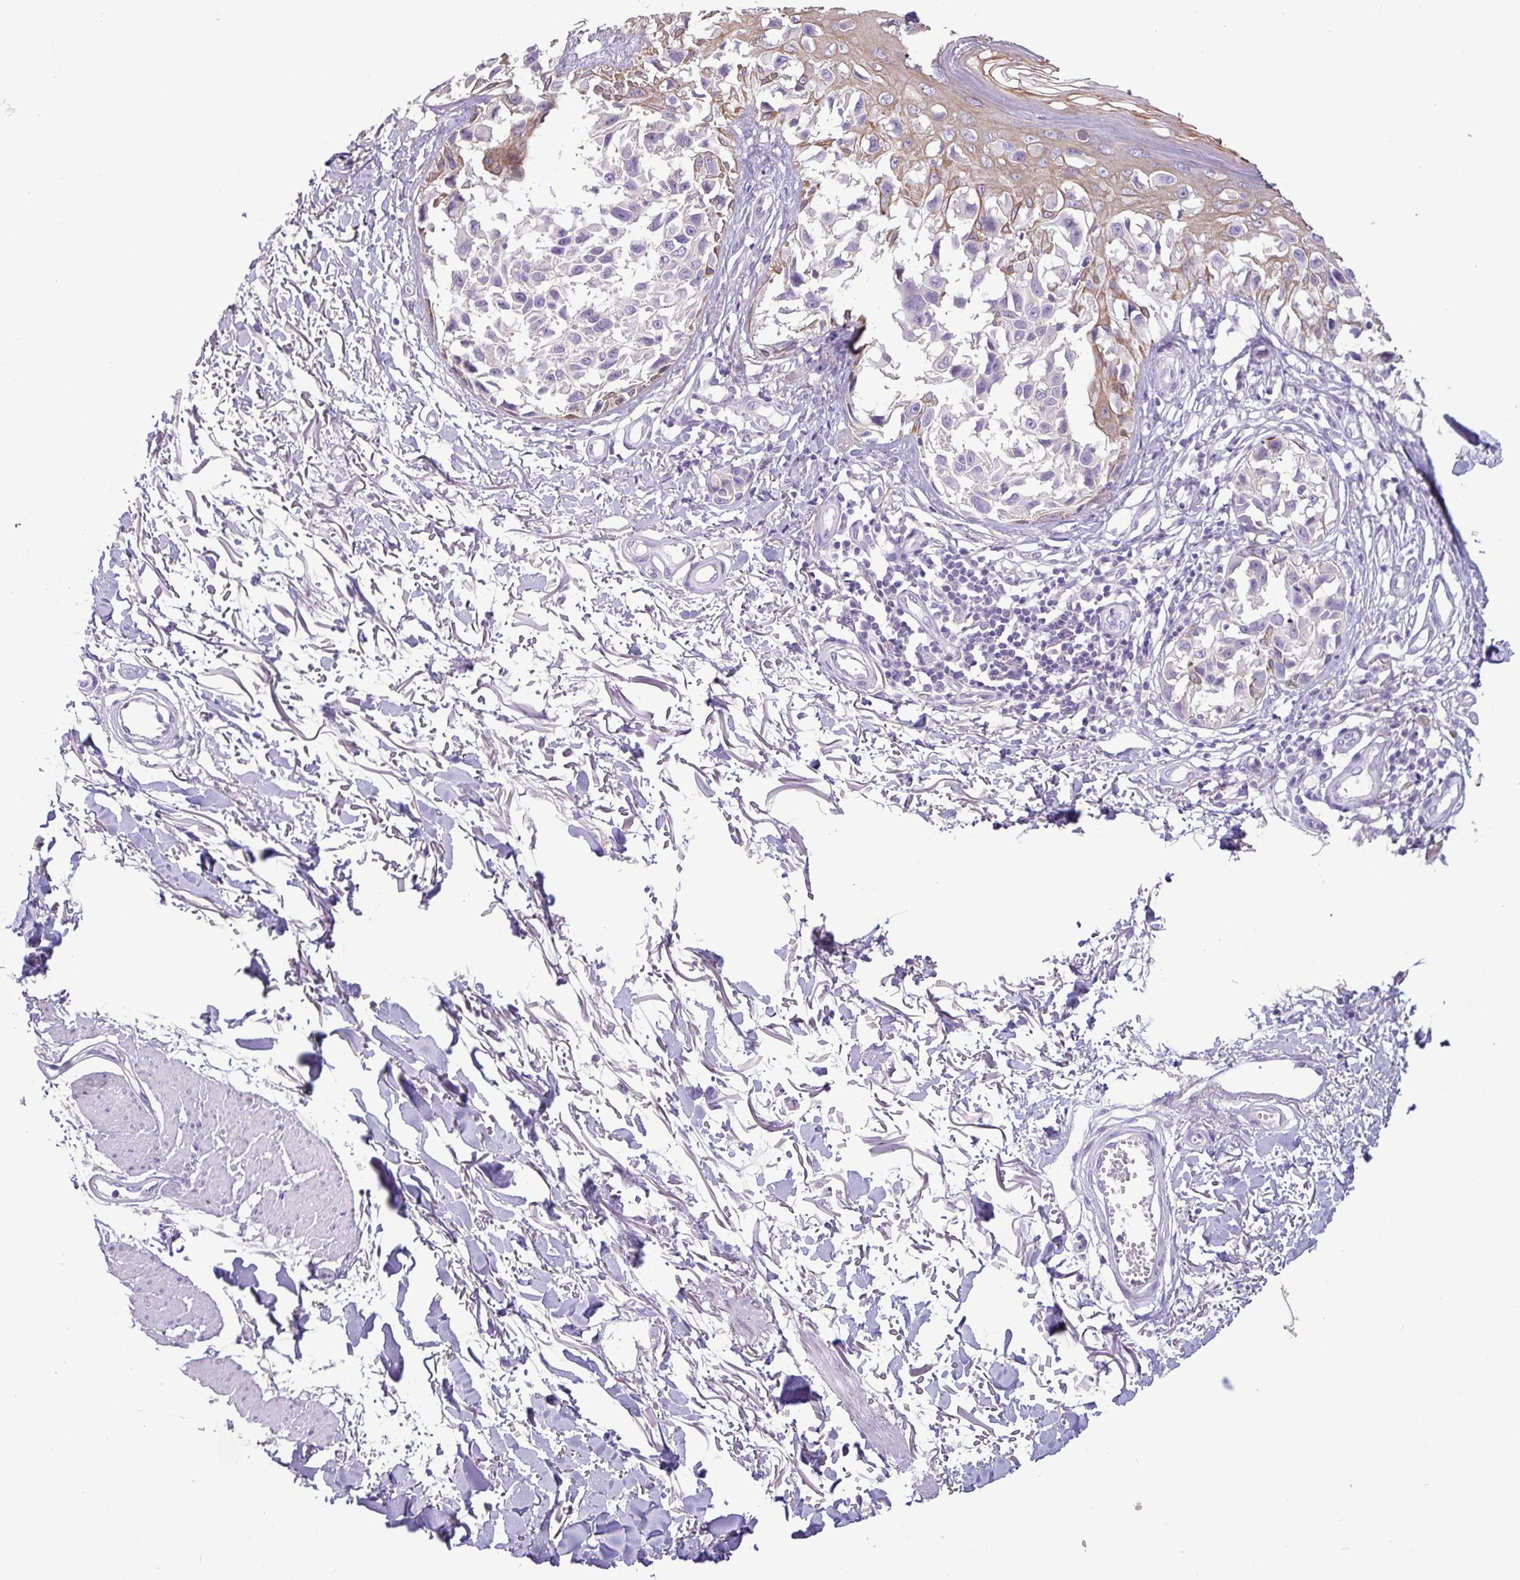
{"staining": {"intensity": "negative", "quantity": "none", "location": "none"}, "tissue": "melanoma", "cell_type": "Tumor cells", "image_type": "cancer", "snomed": [{"axis": "morphology", "description": "Malignant melanoma, NOS"}, {"axis": "topography", "description": "Skin"}], "caption": "Tumor cells are negative for protein expression in human malignant melanoma.", "gene": "PNLDC1", "patient": {"sex": "male", "age": 73}}